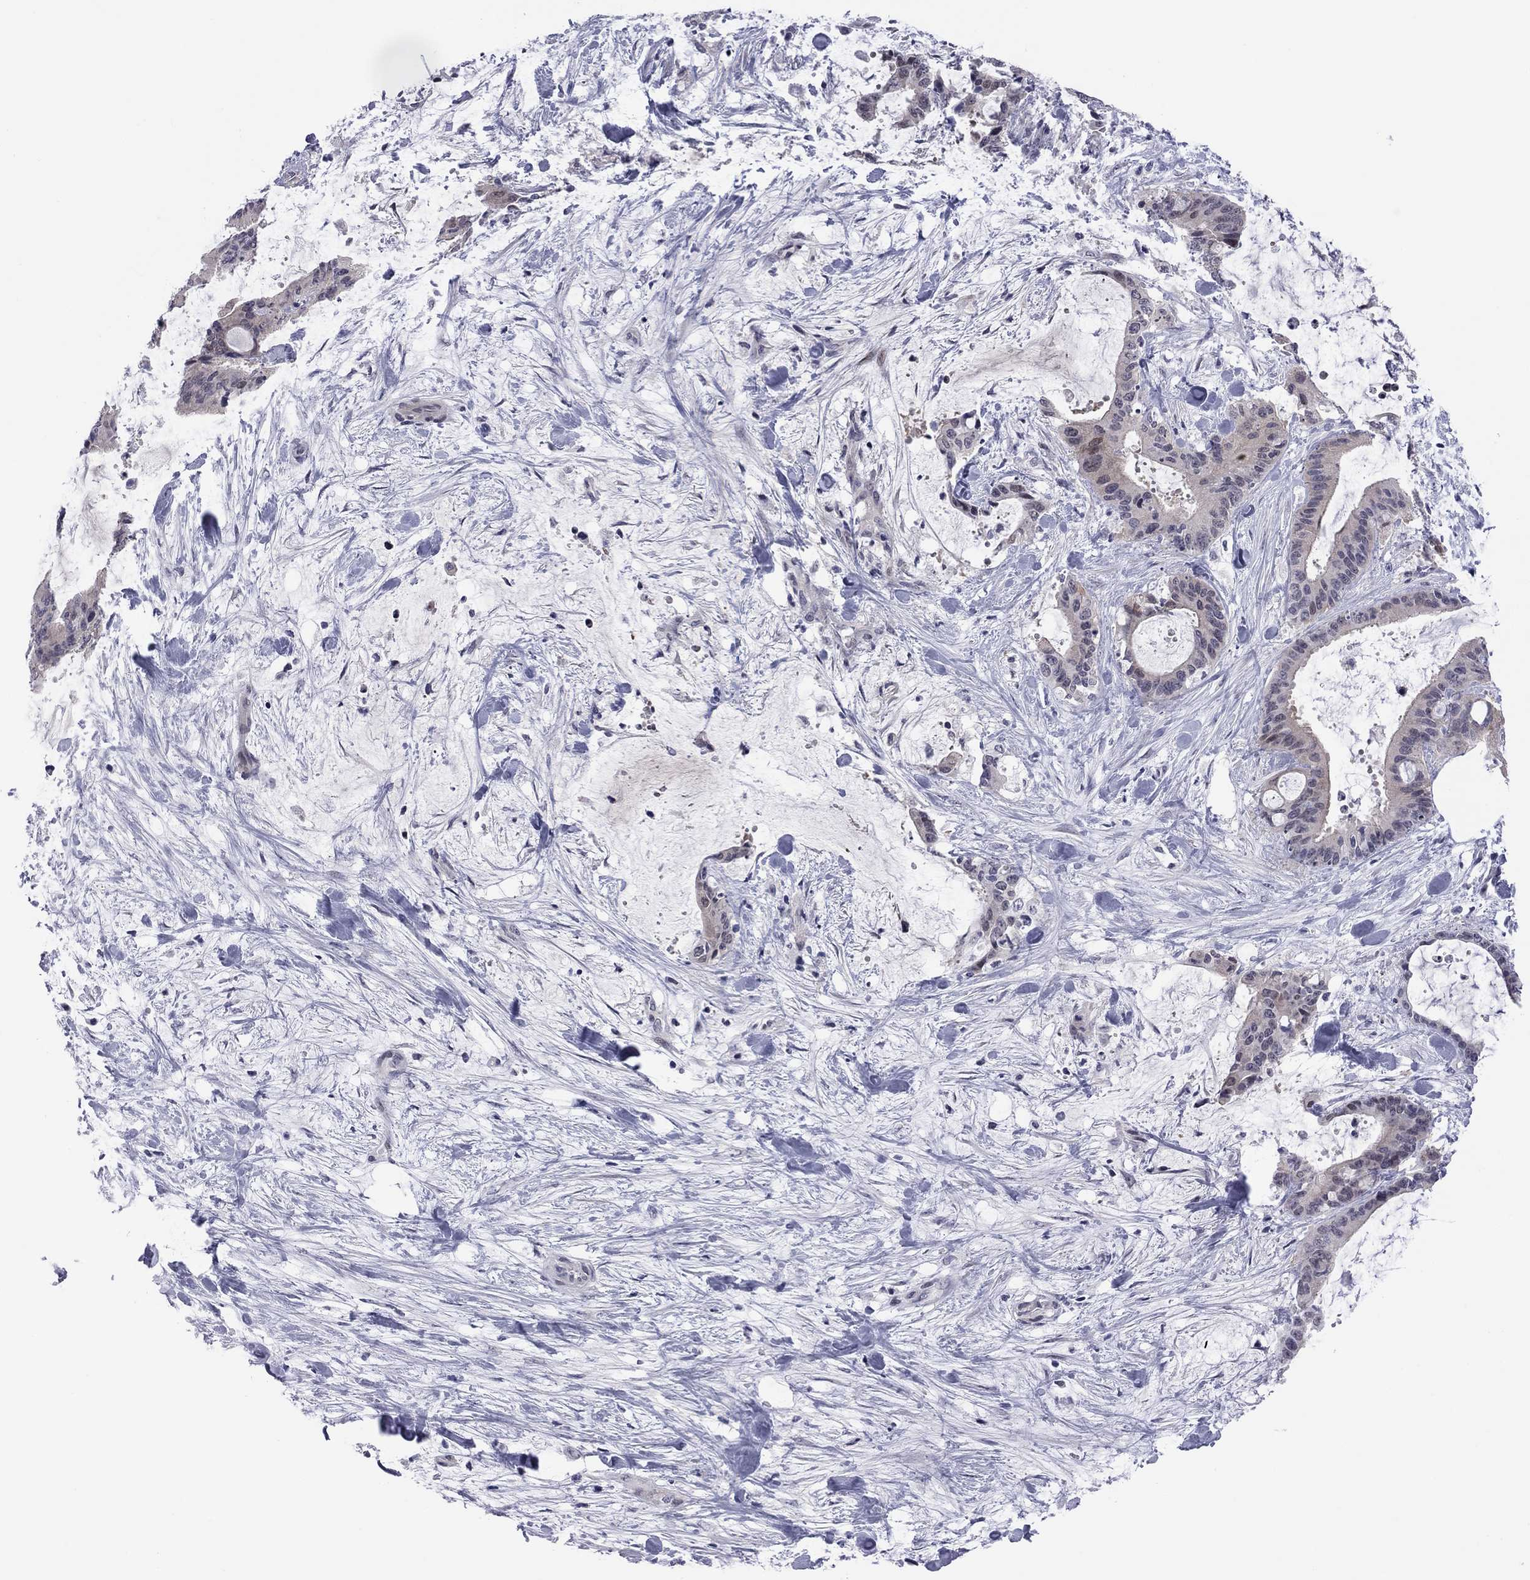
{"staining": {"intensity": "weak", "quantity": "<25%", "location": "nuclear"}, "tissue": "liver cancer", "cell_type": "Tumor cells", "image_type": "cancer", "snomed": [{"axis": "morphology", "description": "Cholangiocarcinoma"}, {"axis": "topography", "description": "Liver"}], "caption": "IHC of liver cancer (cholangiocarcinoma) shows no positivity in tumor cells.", "gene": "POU5F2", "patient": {"sex": "female", "age": 73}}